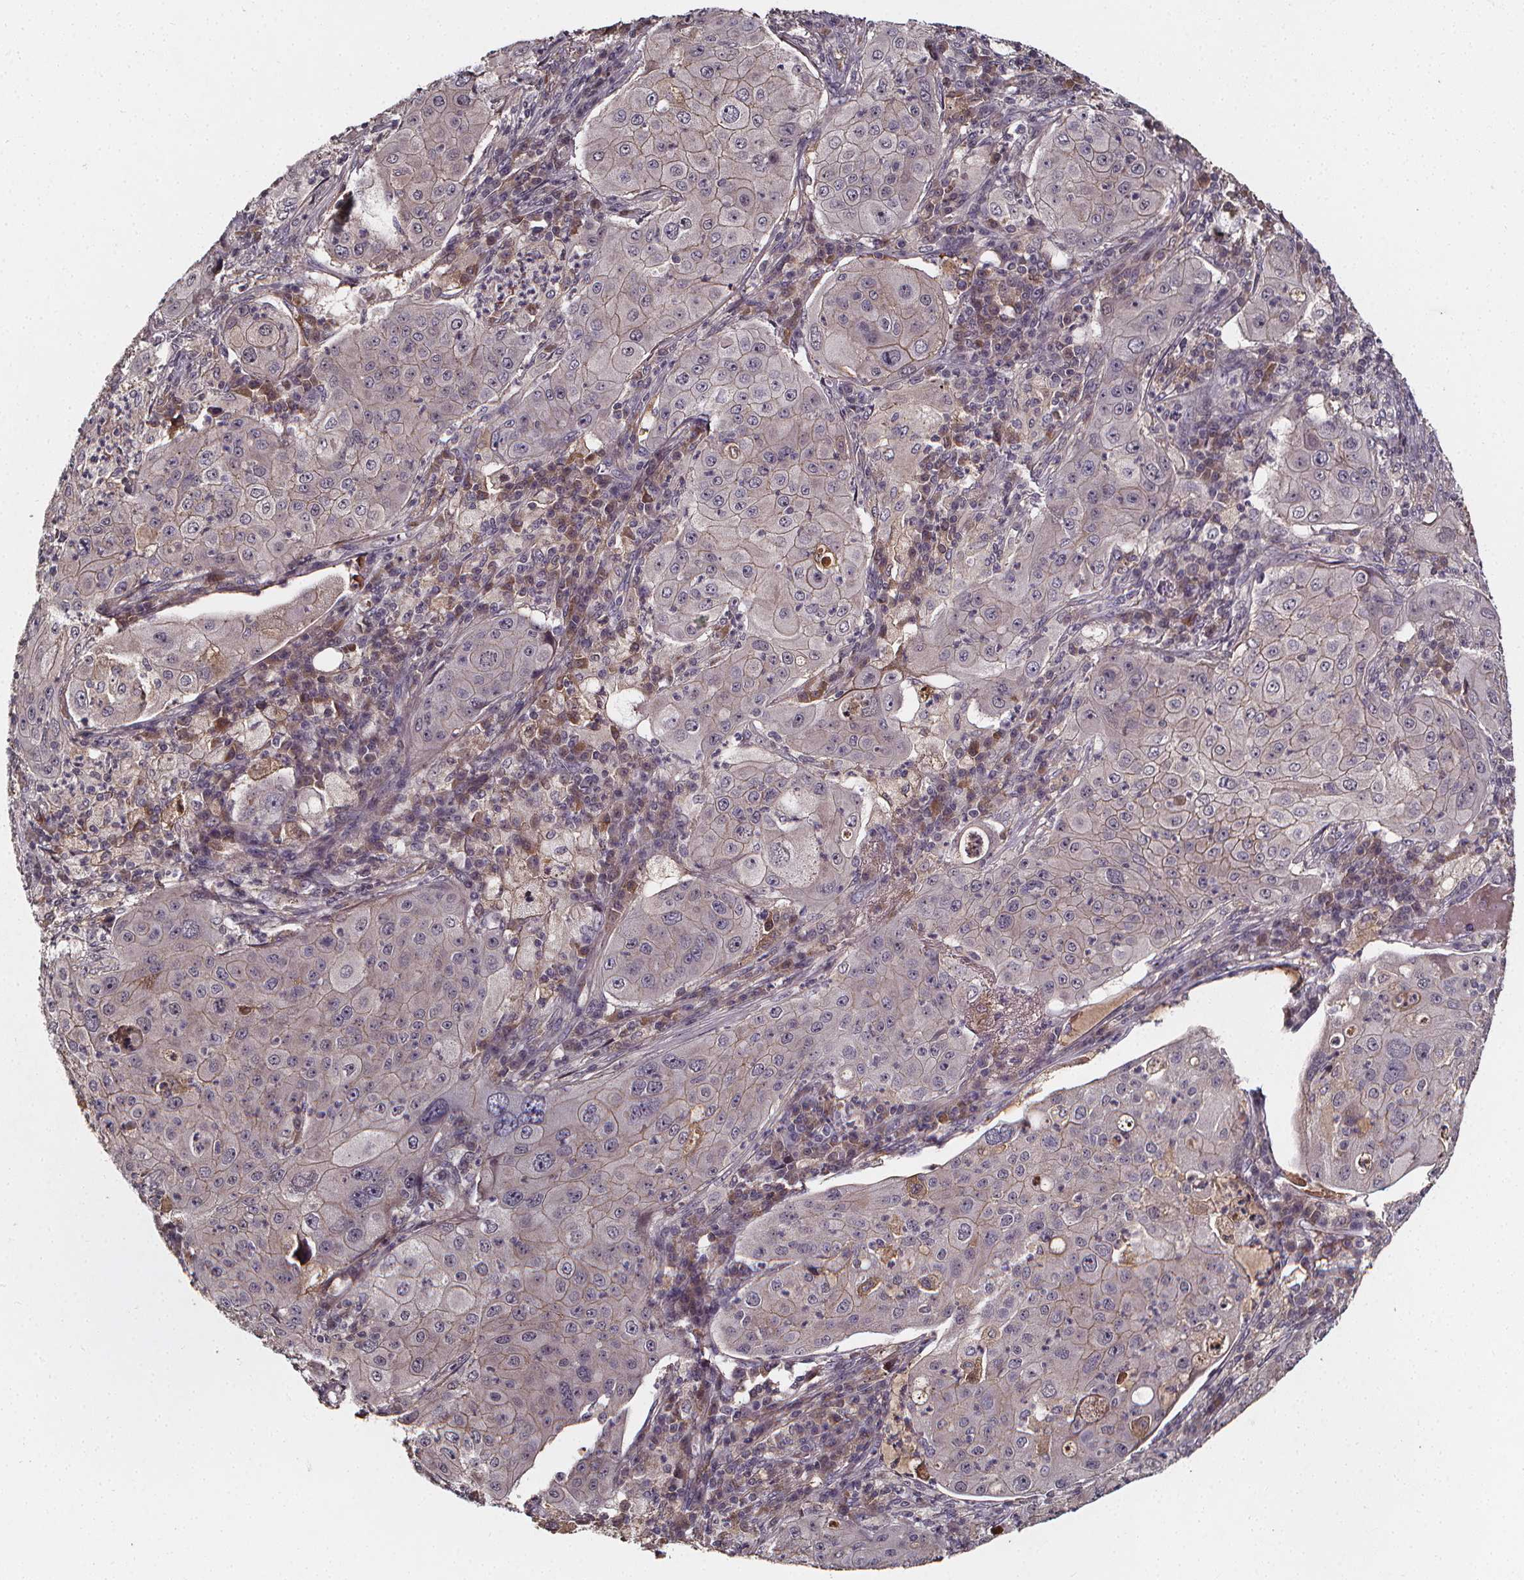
{"staining": {"intensity": "negative", "quantity": "none", "location": "none"}, "tissue": "lung cancer", "cell_type": "Tumor cells", "image_type": "cancer", "snomed": [{"axis": "morphology", "description": "Squamous cell carcinoma, NOS"}, {"axis": "topography", "description": "Lung"}], "caption": "A photomicrograph of lung squamous cell carcinoma stained for a protein demonstrates no brown staining in tumor cells.", "gene": "SPAG8", "patient": {"sex": "female", "age": 59}}